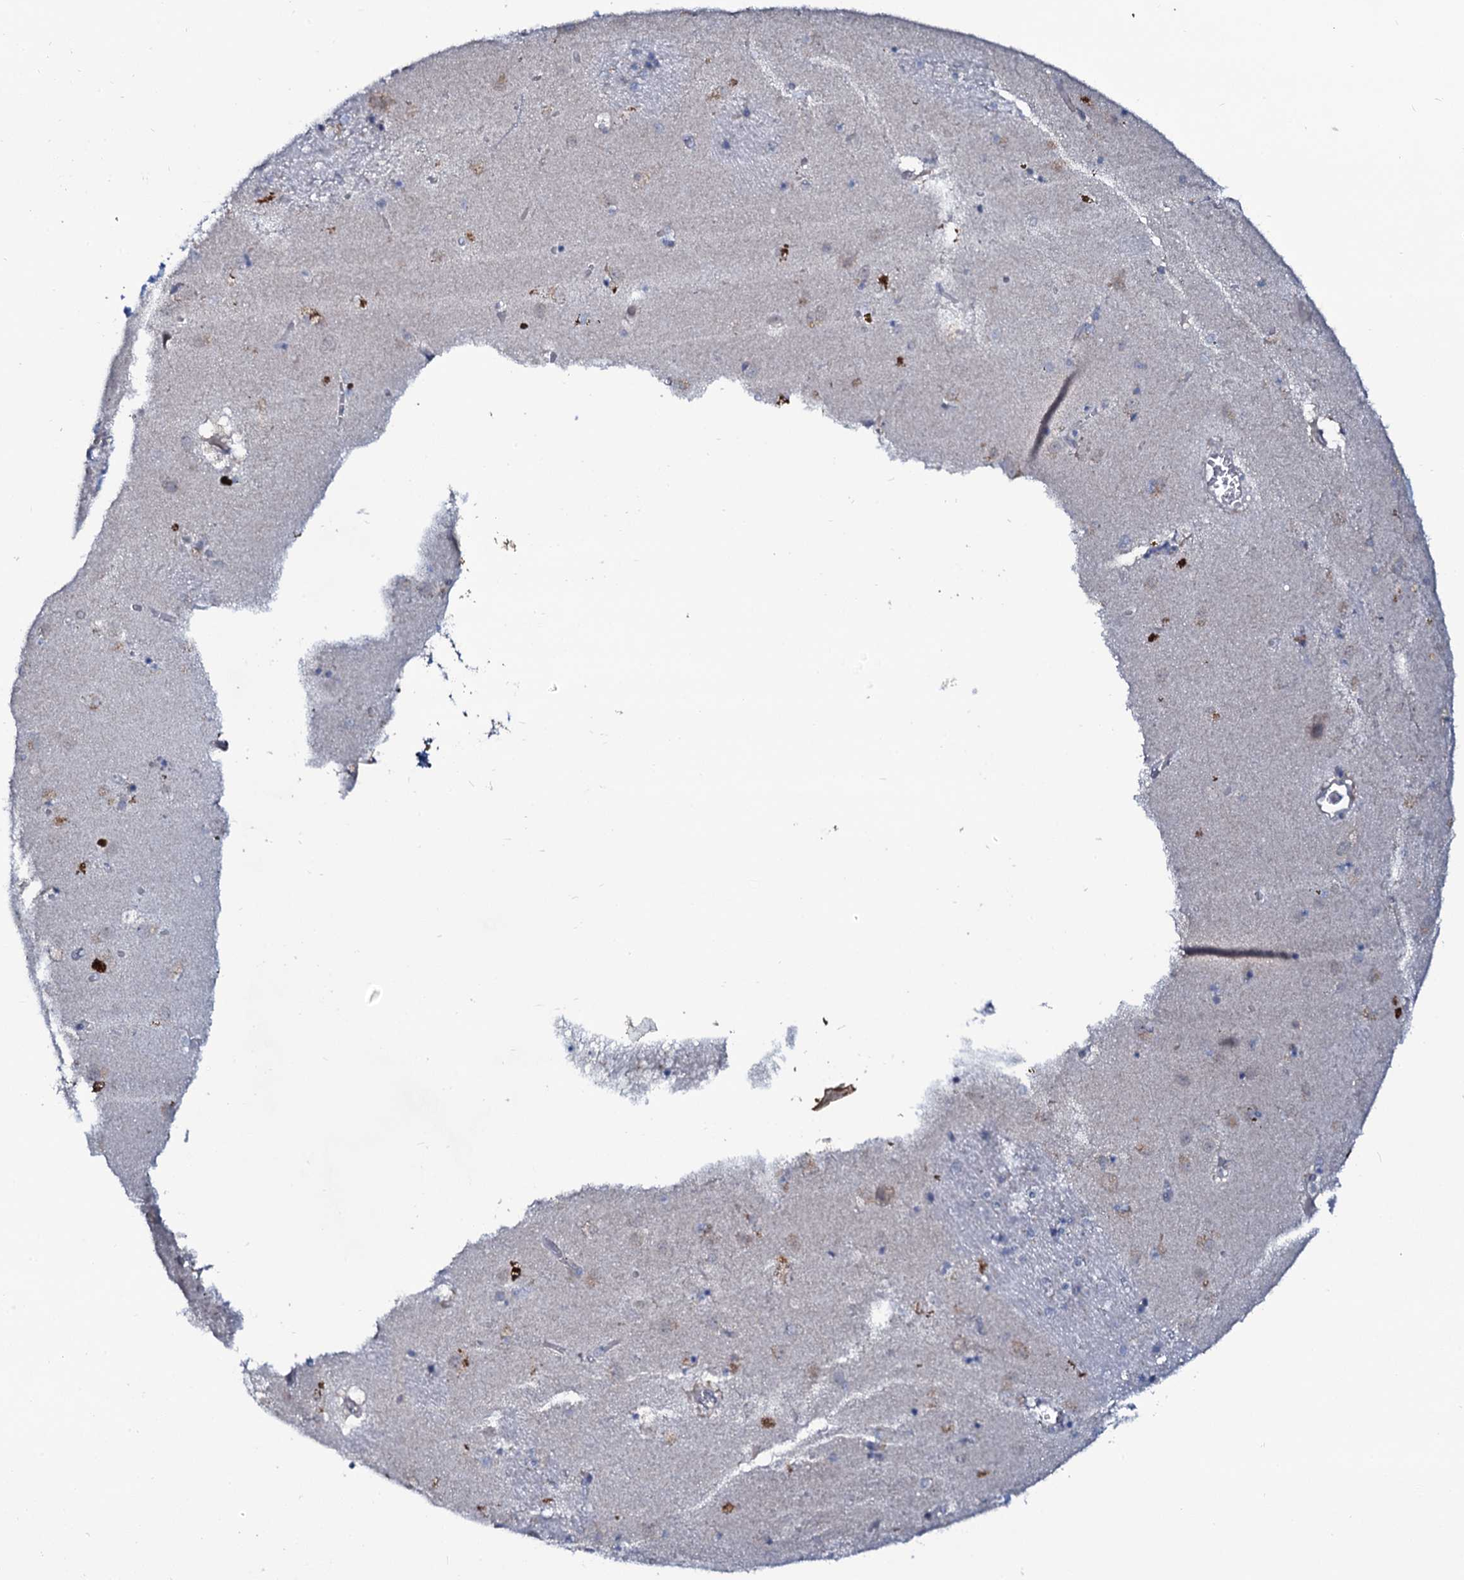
{"staining": {"intensity": "negative", "quantity": "none", "location": "none"}, "tissue": "caudate", "cell_type": "Glial cells", "image_type": "normal", "snomed": [{"axis": "morphology", "description": "Normal tissue, NOS"}, {"axis": "topography", "description": "Lateral ventricle wall"}], "caption": "Caudate stained for a protein using immunohistochemistry demonstrates no expression glial cells.", "gene": "C10orf88", "patient": {"sex": "male", "age": 70}}